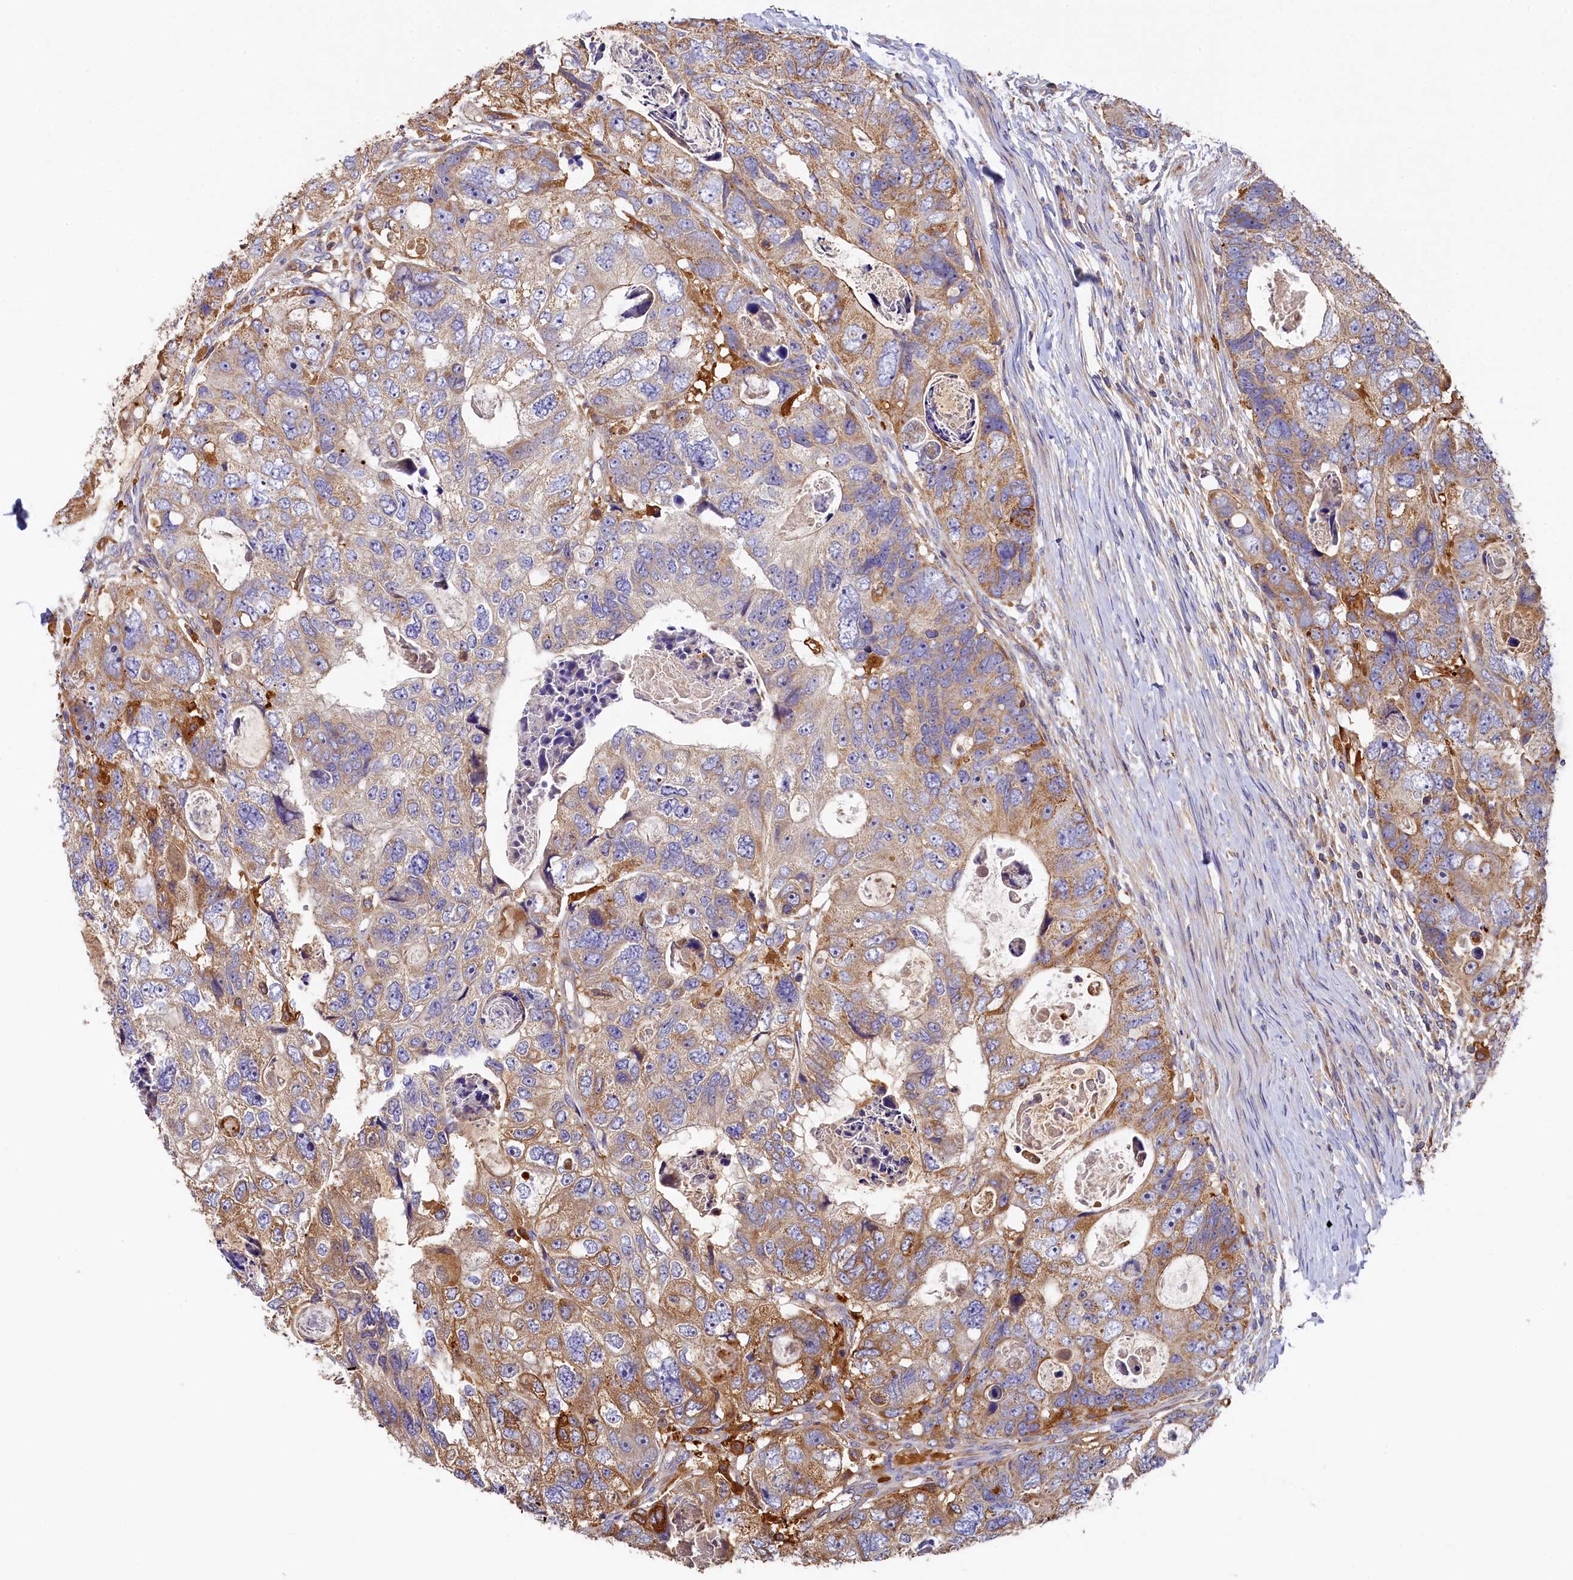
{"staining": {"intensity": "moderate", "quantity": "25%-75%", "location": "cytoplasmic/membranous"}, "tissue": "colorectal cancer", "cell_type": "Tumor cells", "image_type": "cancer", "snomed": [{"axis": "morphology", "description": "Adenocarcinoma, NOS"}, {"axis": "topography", "description": "Rectum"}], "caption": "Colorectal adenocarcinoma stained with immunohistochemistry demonstrates moderate cytoplasmic/membranous positivity in about 25%-75% of tumor cells. (Stains: DAB in brown, nuclei in blue, Microscopy: brightfield microscopy at high magnification).", "gene": "SEC31B", "patient": {"sex": "male", "age": 59}}